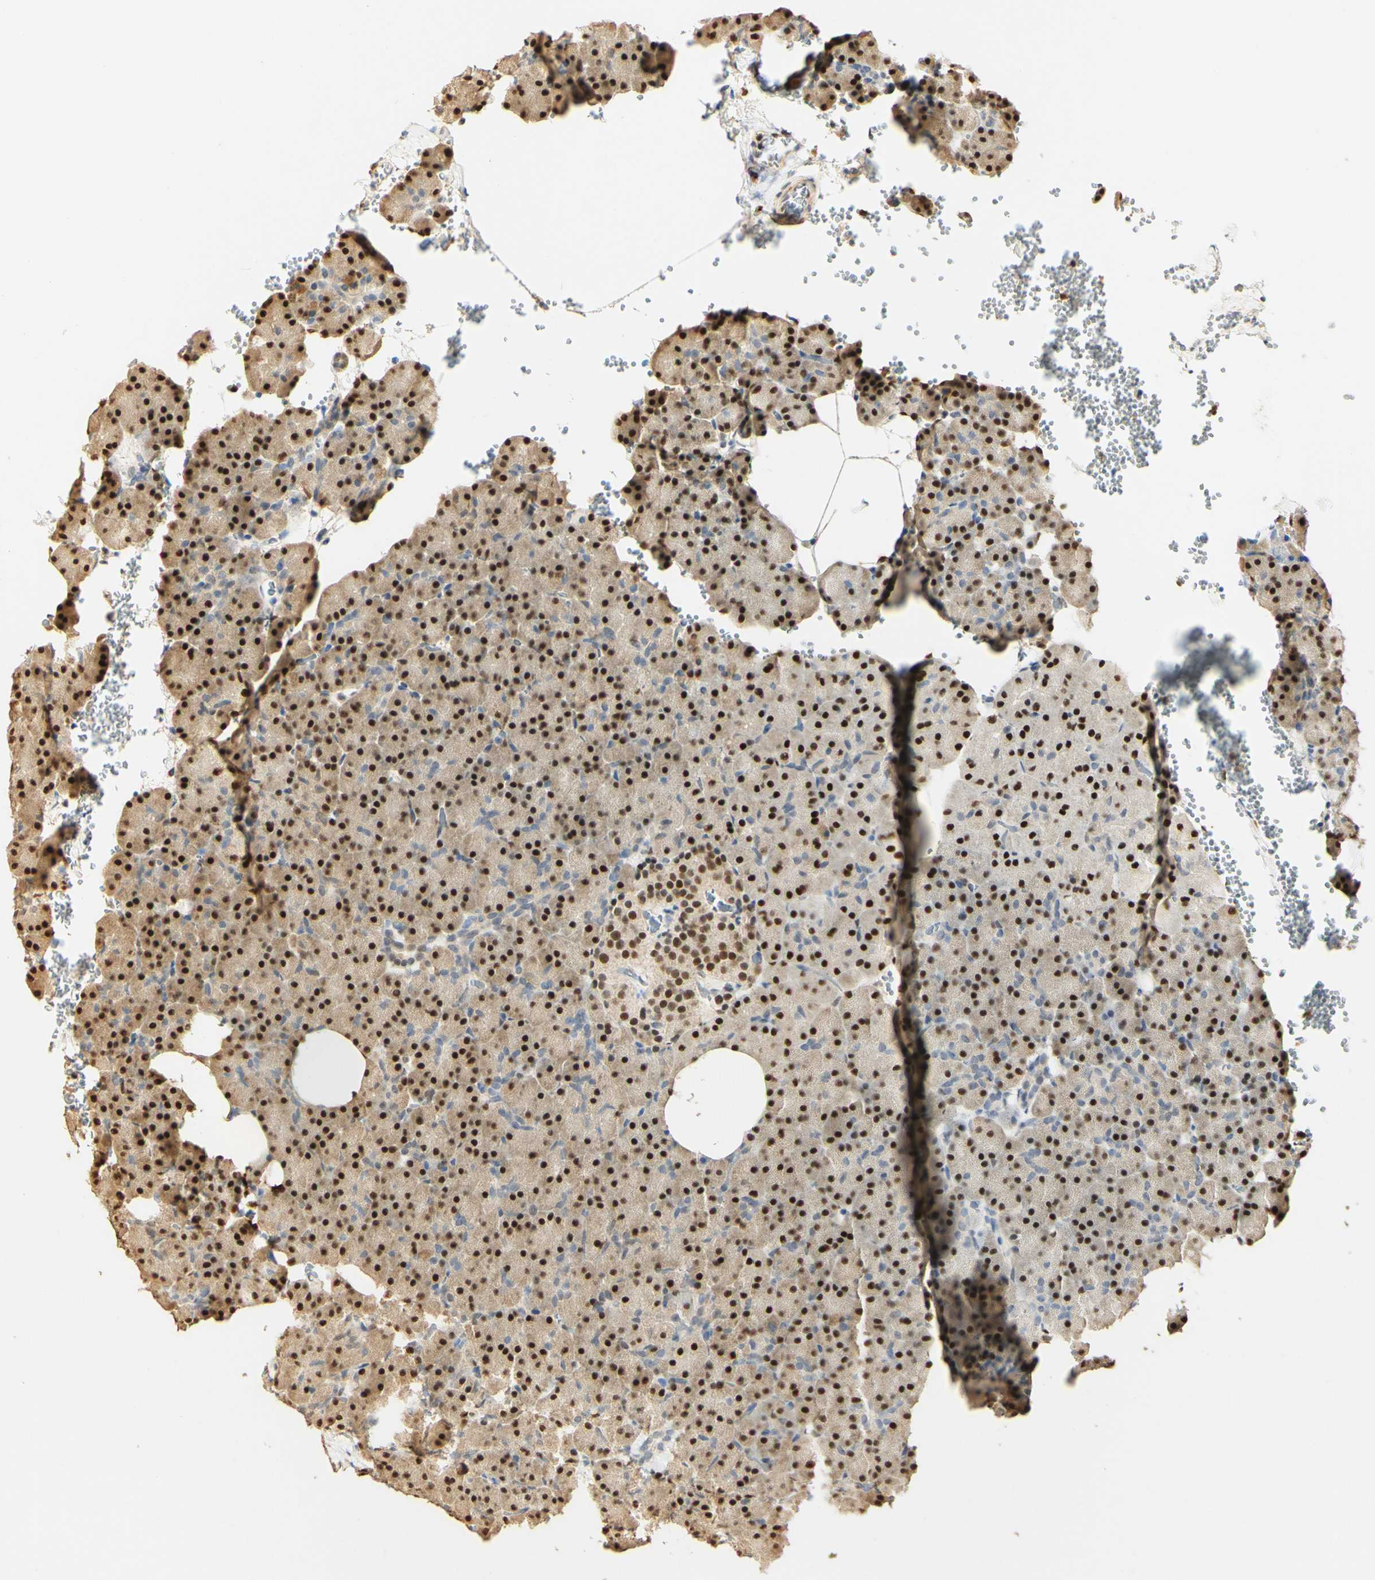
{"staining": {"intensity": "strong", "quantity": ">75%", "location": "cytoplasmic/membranous,nuclear"}, "tissue": "pancreas", "cell_type": "Exocrine glandular cells", "image_type": "normal", "snomed": [{"axis": "morphology", "description": "Normal tissue, NOS"}, {"axis": "topography", "description": "Pancreas"}], "caption": "Exocrine glandular cells demonstrate high levels of strong cytoplasmic/membranous,nuclear positivity in approximately >75% of cells in unremarkable pancreas. (IHC, brightfield microscopy, high magnification).", "gene": "MAP3K4", "patient": {"sex": "female", "age": 35}}